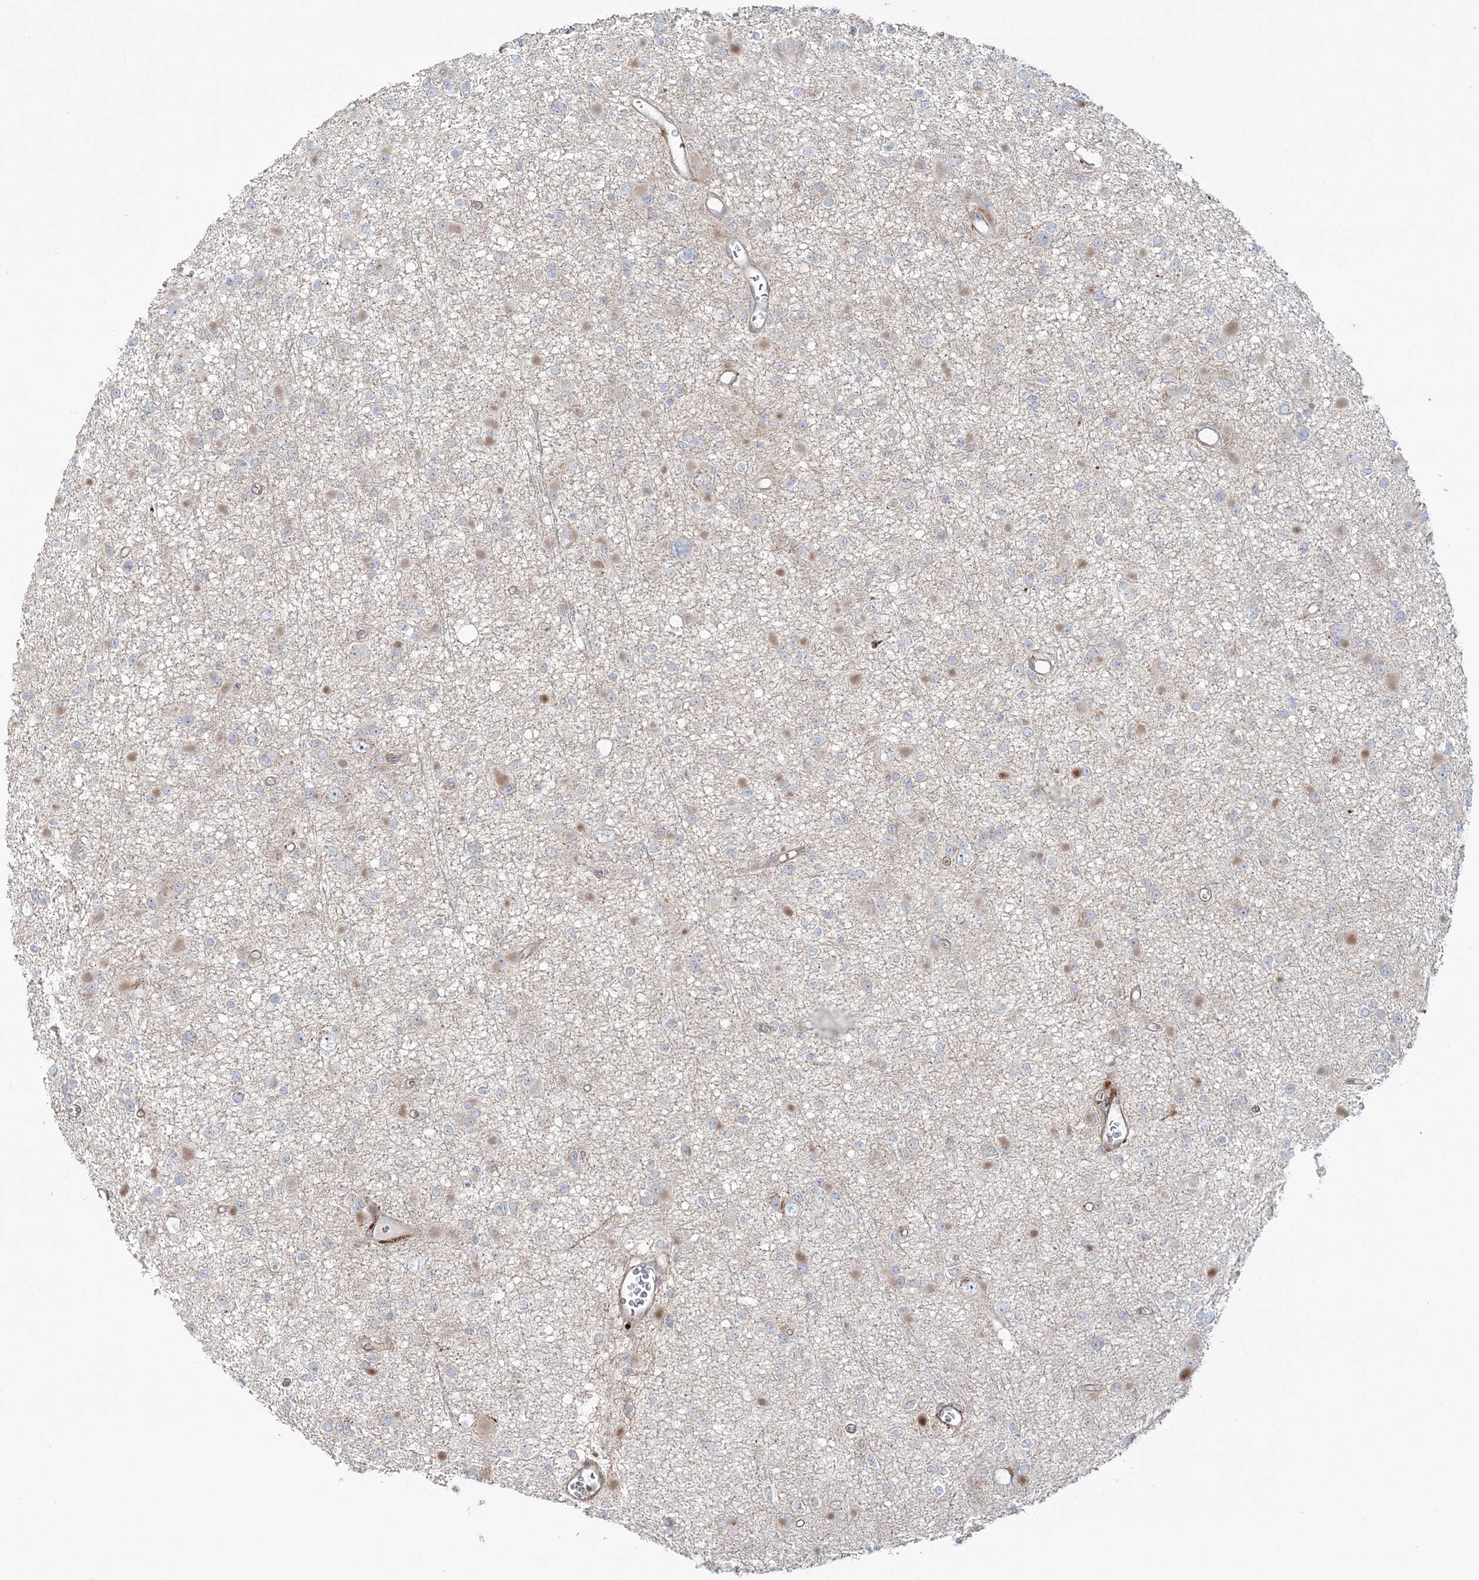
{"staining": {"intensity": "weak", "quantity": "<25%", "location": "cytoplasmic/membranous"}, "tissue": "glioma", "cell_type": "Tumor cells", "image_type": "cancer", "snomed": [{"axis": "morphology", "description": "Glioma, malignant, Low grade"}, {"axis": "topography", "description": "Brain"}], "caption": "Tumor cells are negative for protein expression in human glioma.", "gene": "NUDT9", "patient": {"sex": "female", "age": 22}}